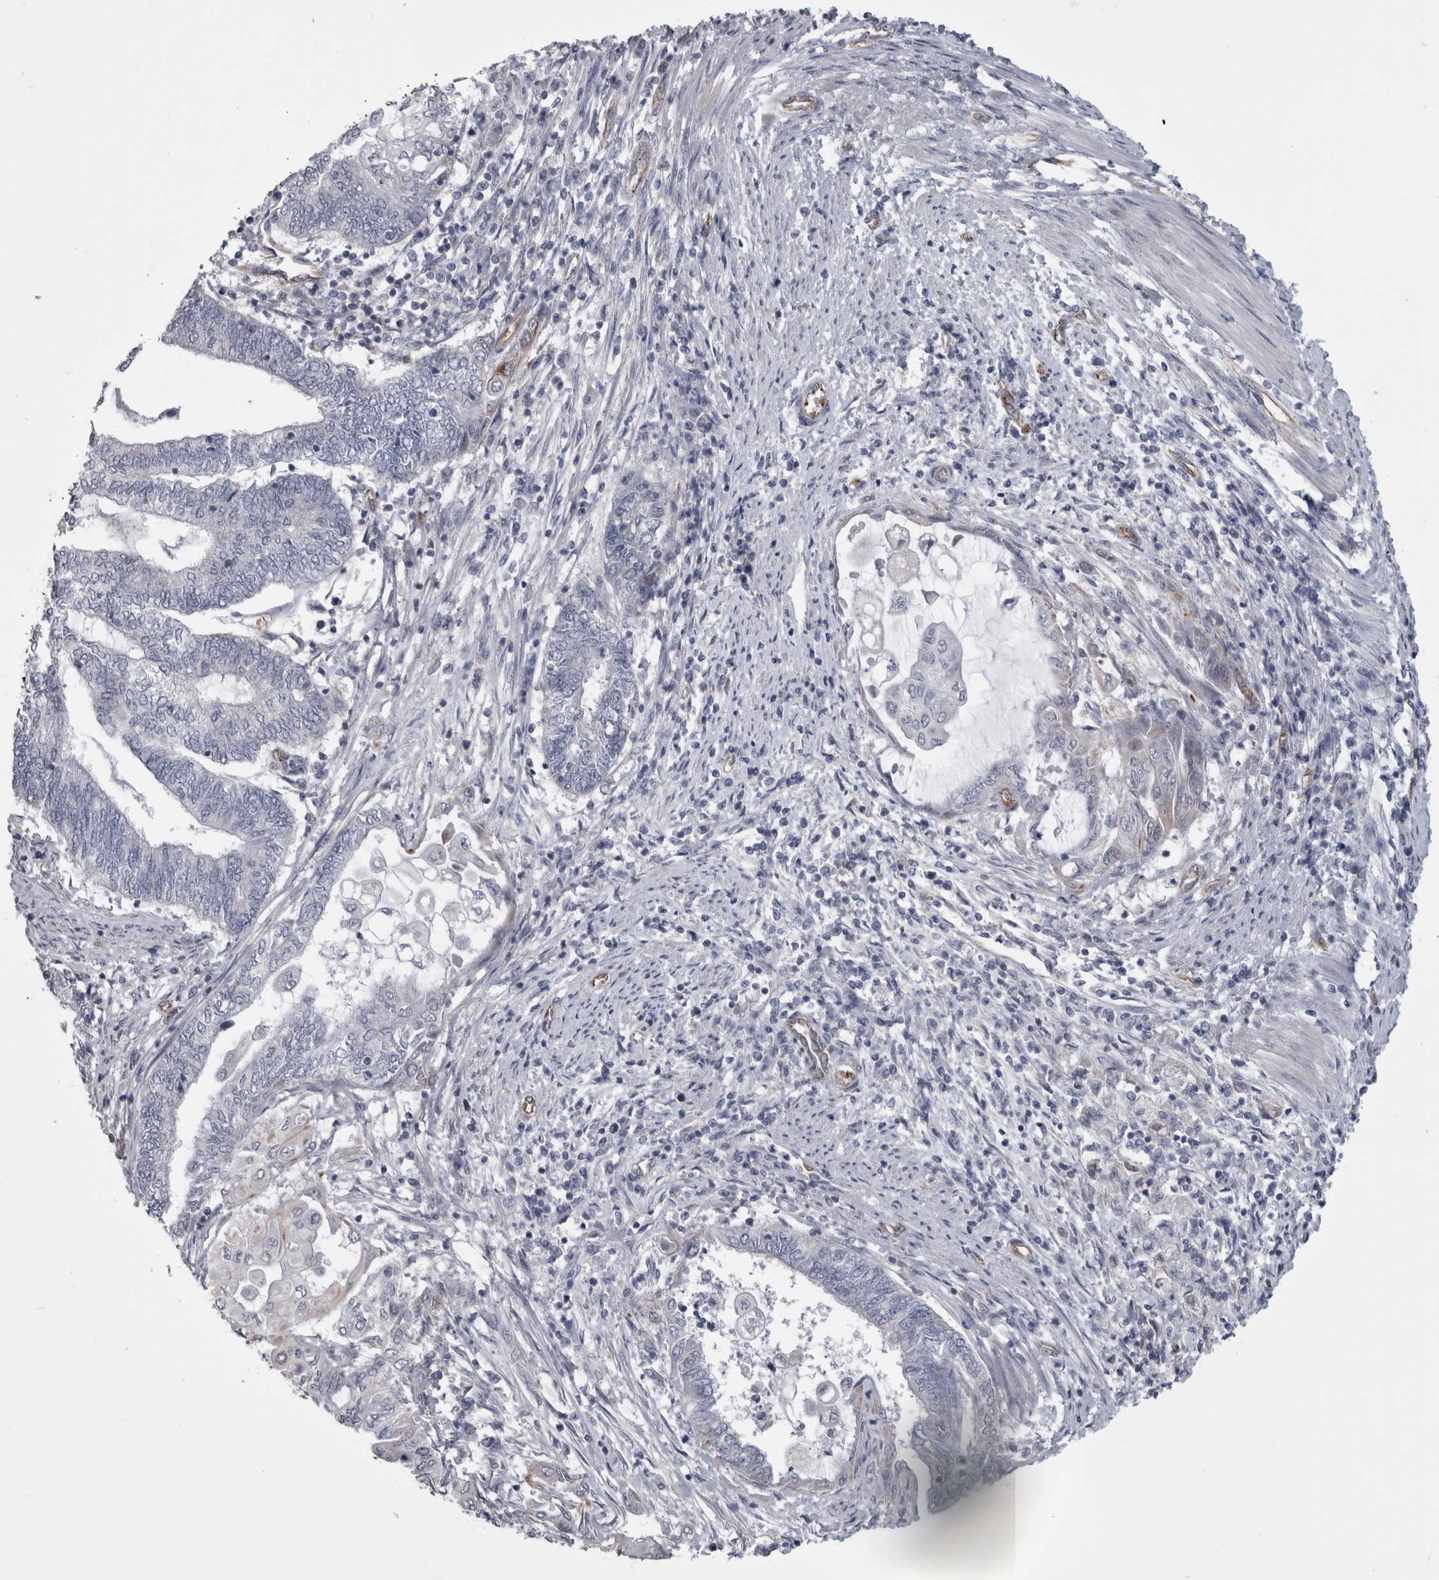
{"staining": {"intensity": "negative", "quantity": "none", "location": "none"}, "tissue": "endometrial cancer", "cell_type": "Tumor cells", "image_type": "cancer", "snomed": [{"axis": "morphology", "description": "Adenocarcinoma, NOS"}, {"axis": "topography", "description": "Uterus"}, {"axis": "topography", "description": "Endometrium"}], "caption": "Endometrial cancer (adenocarcinoma) was stained to show a protein in brown. There is no significant positivity in tumor cells. (IHC, brightfield microscopy, high magnification).", "gene": "ACOT7", "patient": {"sex": "female", "age": 70}}